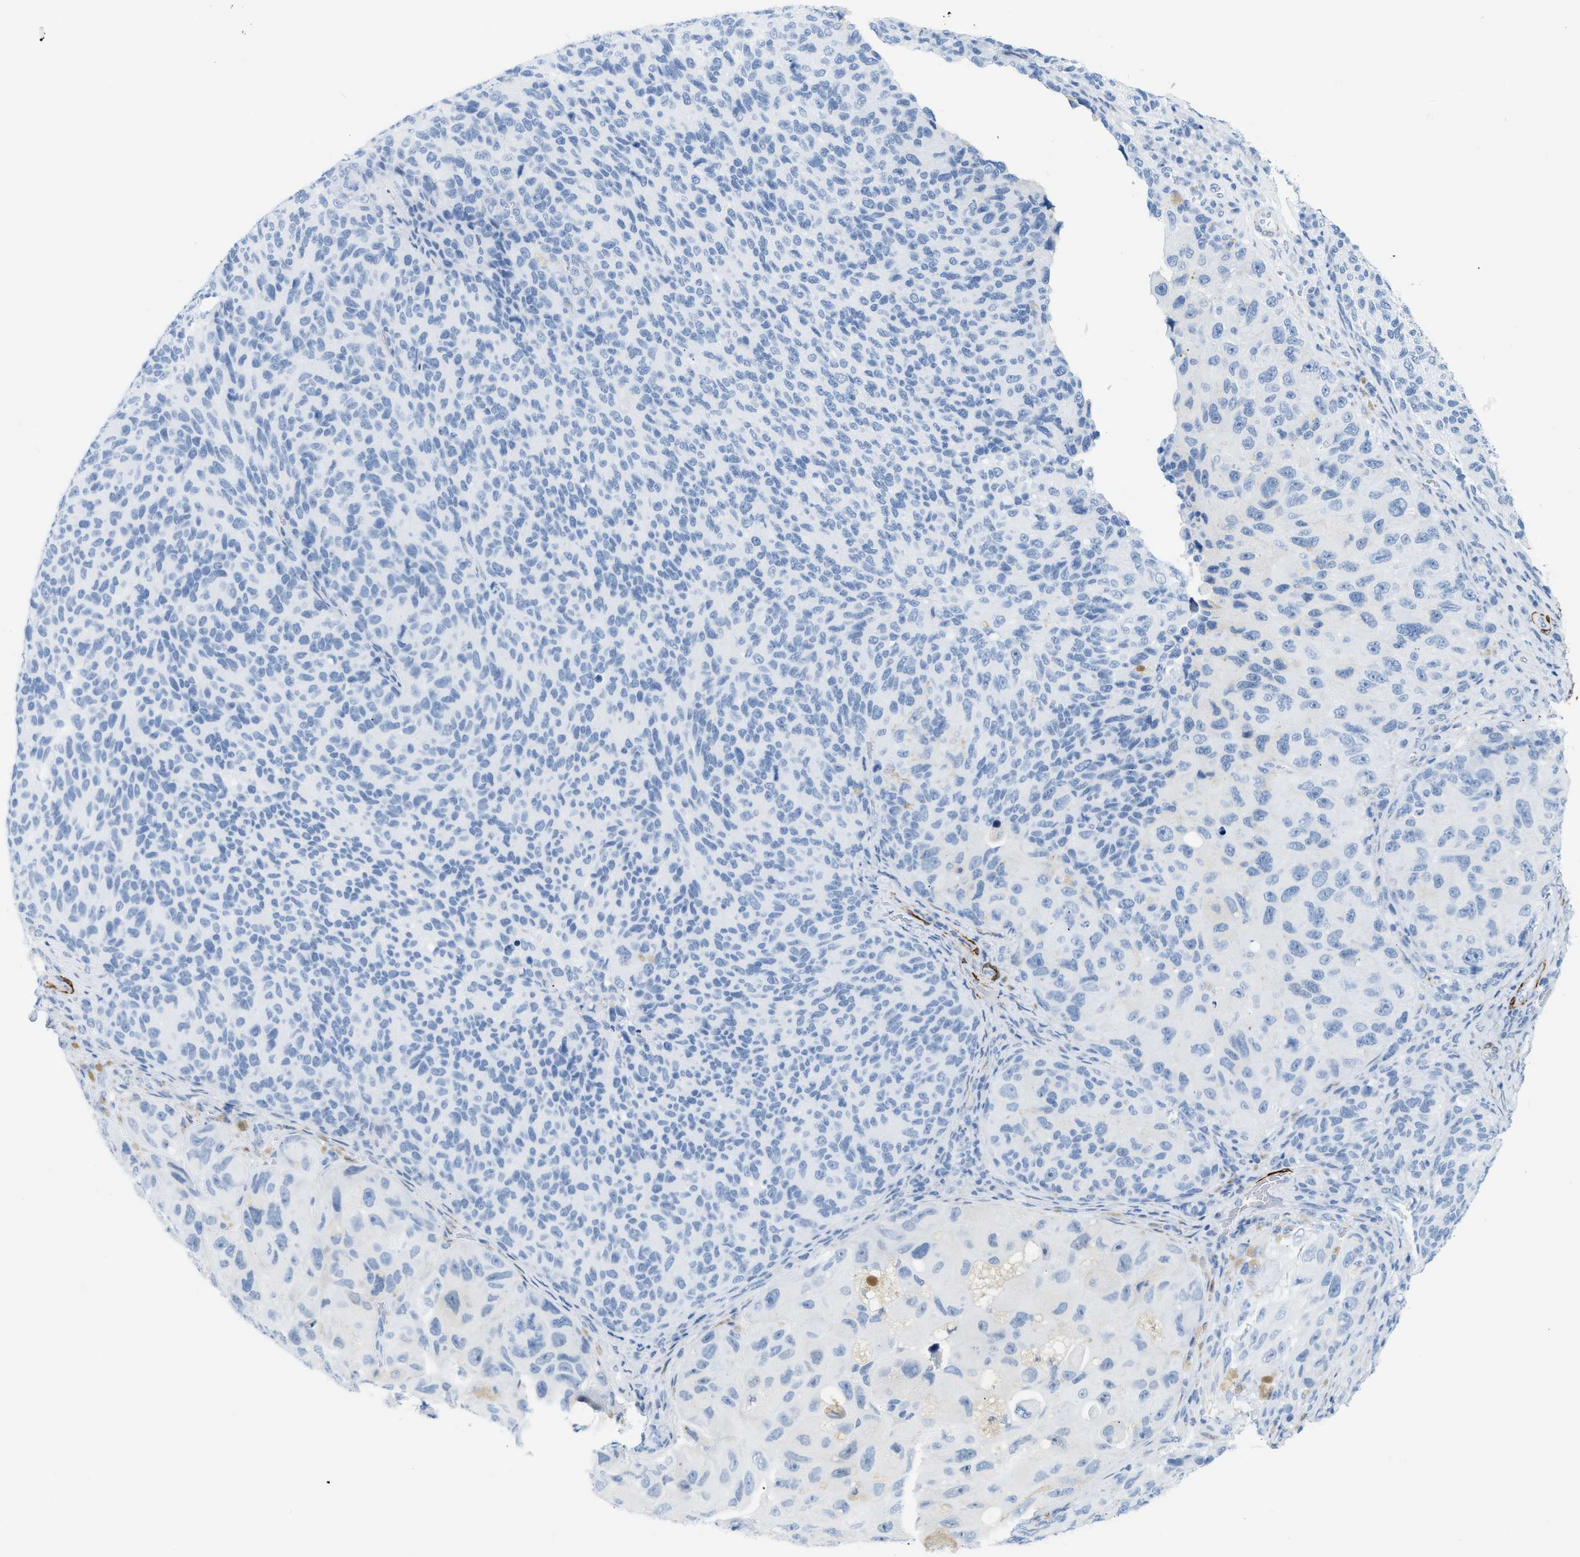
{"staining": {"intensity": "negative", "quantity": "none", "location": "none"}, "tissue": "melanoma", "cell_type": "Tumor cells", "image_type": "cancer", "snomed": [{"axis": "morphology", "description": "Malignant melanoma, NOS"}, {"axis": "topography", "description": "Skin"}], "caption": "Melanoma stained for a protein using immunohistochemistry (IHC) shows no staining tumor cells.", "gene": "DES", "patient": {"sex": "female", "age": 73}}